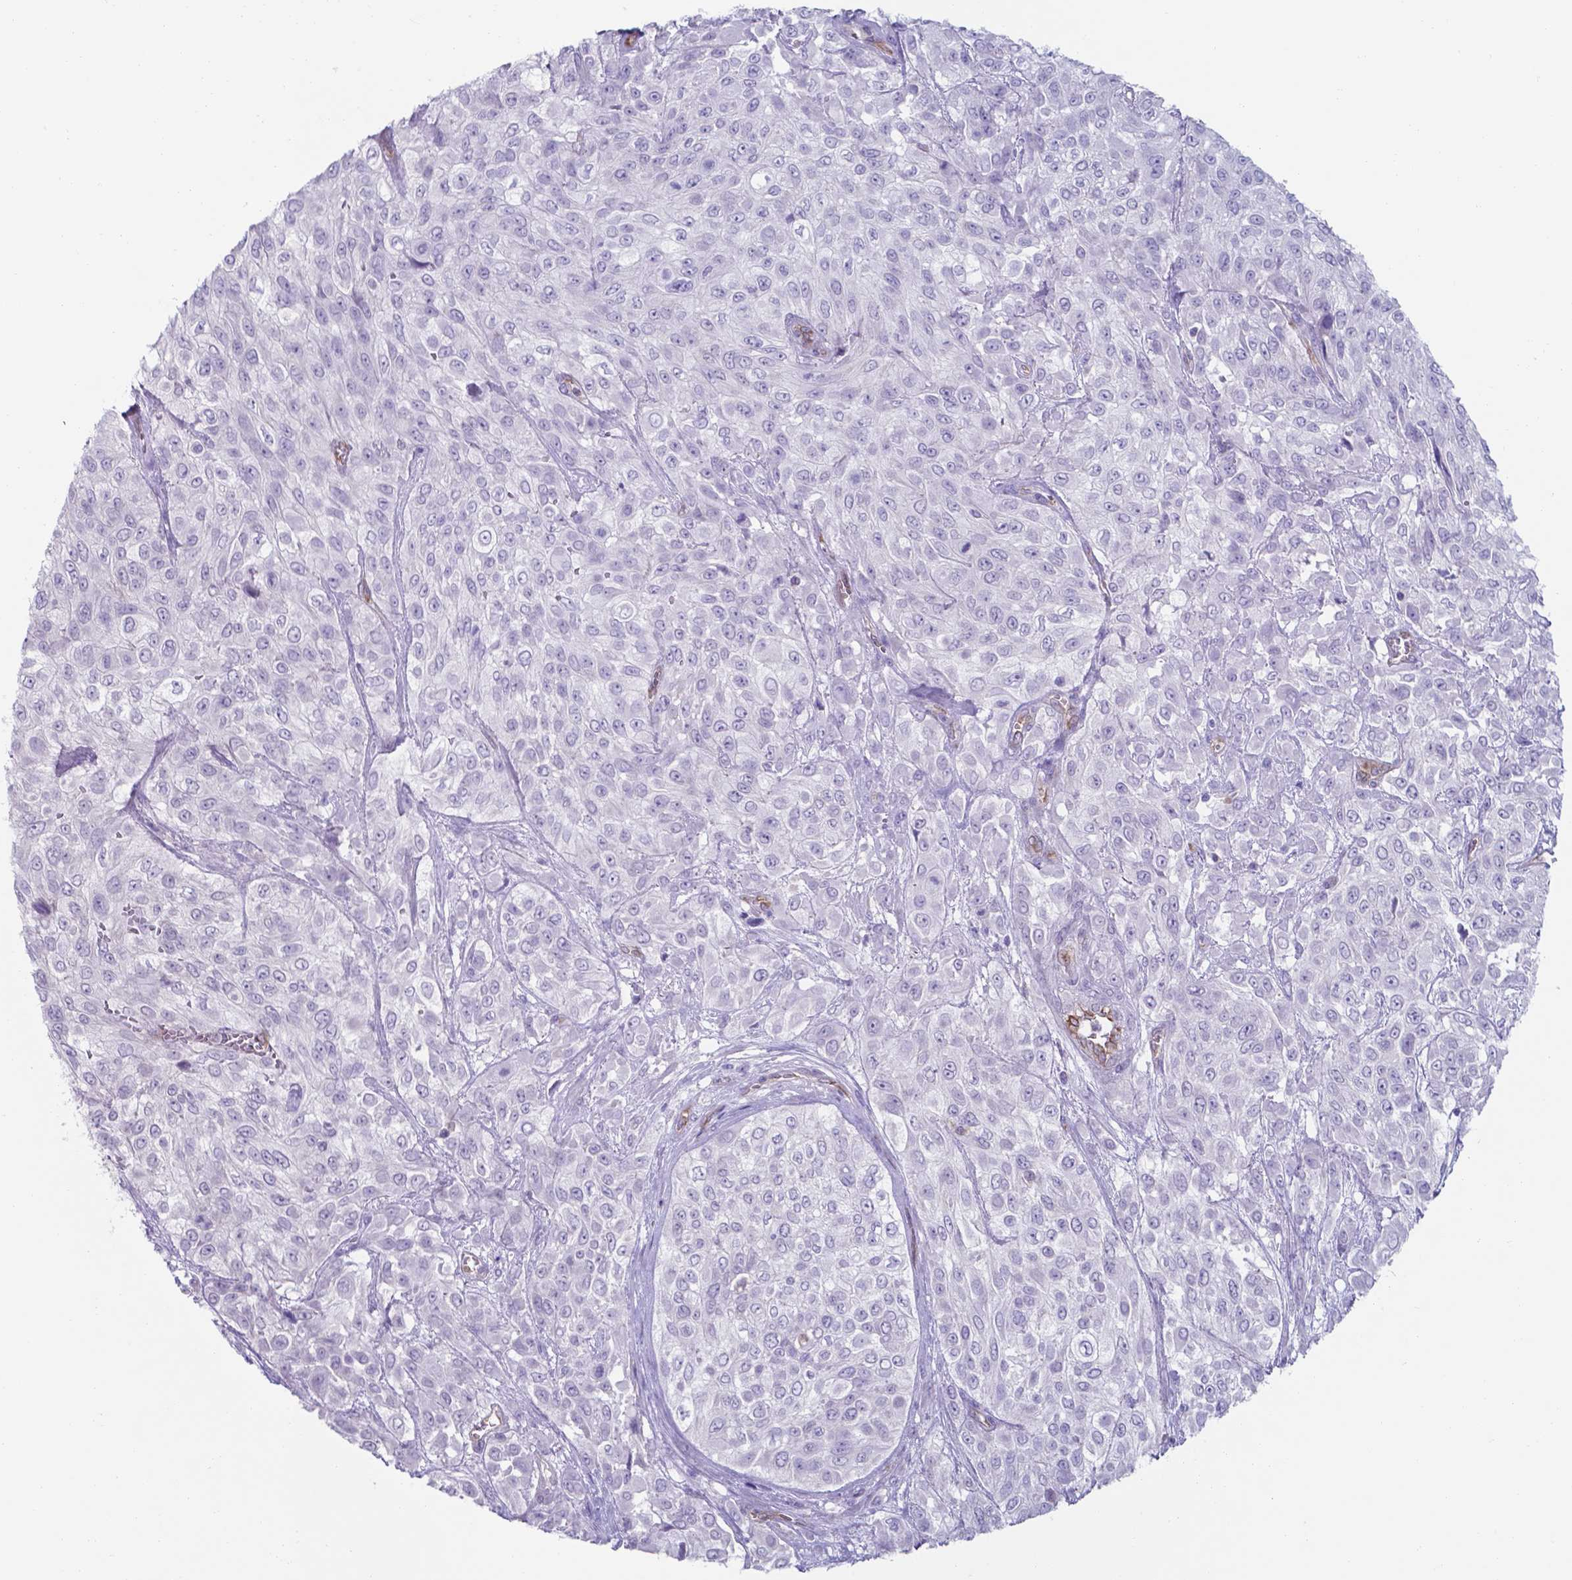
{"staining": {"intensity": "negative", "quantity": "none", "location": "none"}, "tissue": "urothelial cancer", "cell_type": "Tumor cells", "image_type": "cancer", "snomed": [{"axis": "morphology", "description": "Urothelial carcinoma, High grade"}, {"axis": "topography", "description": "Urinary bladder"}], "caption": "Tumor cells are negative for protein expression in human high-grade urothelial carcinoma.", "gene": "UBE2J1", "patient": {"sex": "male", "age": 57}}